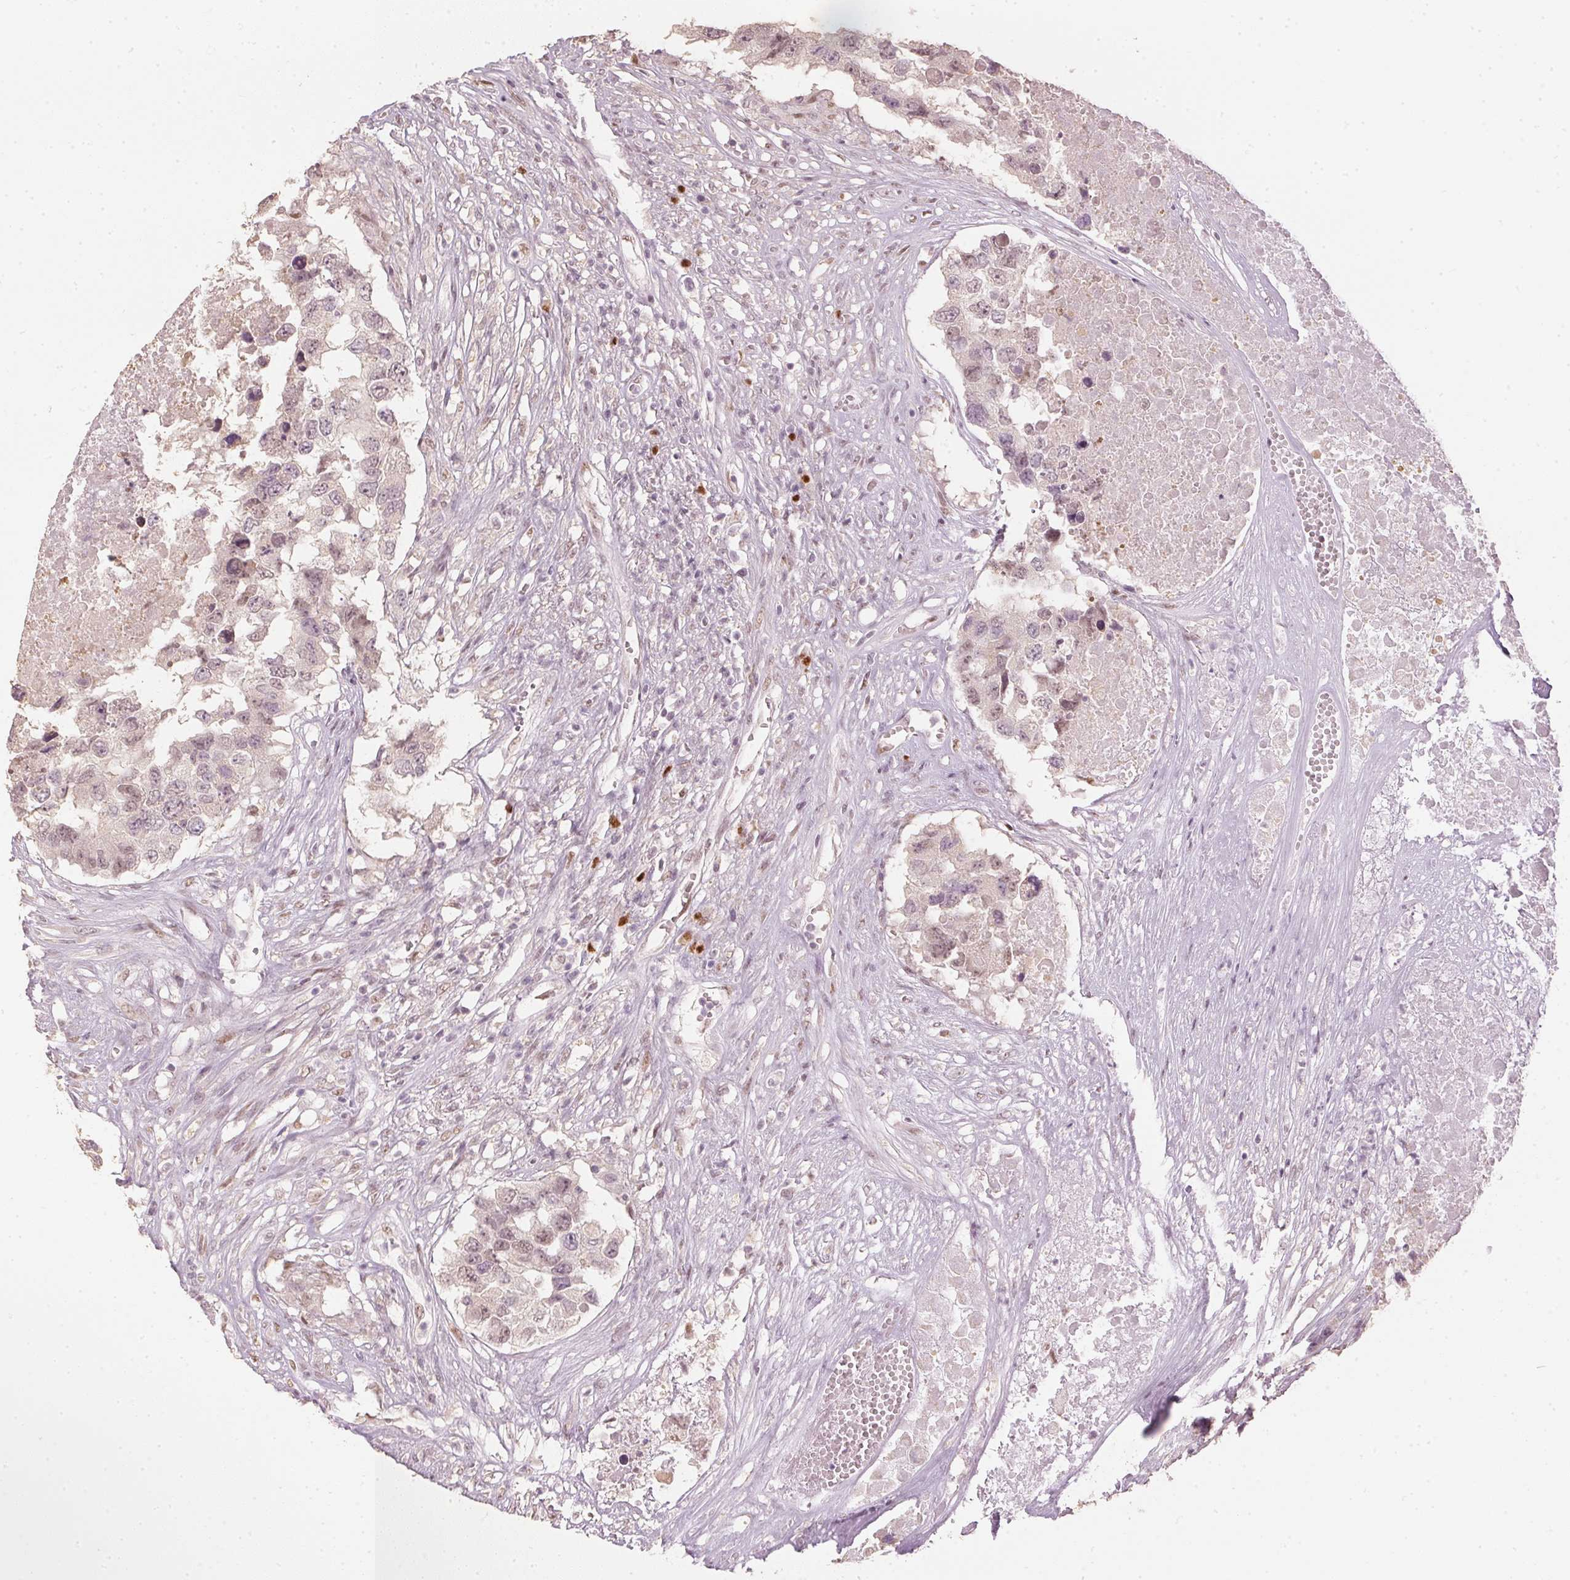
{"staining": {"intensity": "weak", "quantity": "<25%", "location": "nuclear"}, "tissue": "testis cancer", "cell_type": "Tumor cells", "image_type": "cancer", "snomed": [{"axis": "morphology", "description": "Carcinoma, Embryonal, NOS"}, {"axis": "topography", "description": "Testis"}], "caption": "Tumor cells are negative for protein expression in human testis cancer.", "gene": "SLC39A3", "patient": {"sex": "male", "age": 83}}